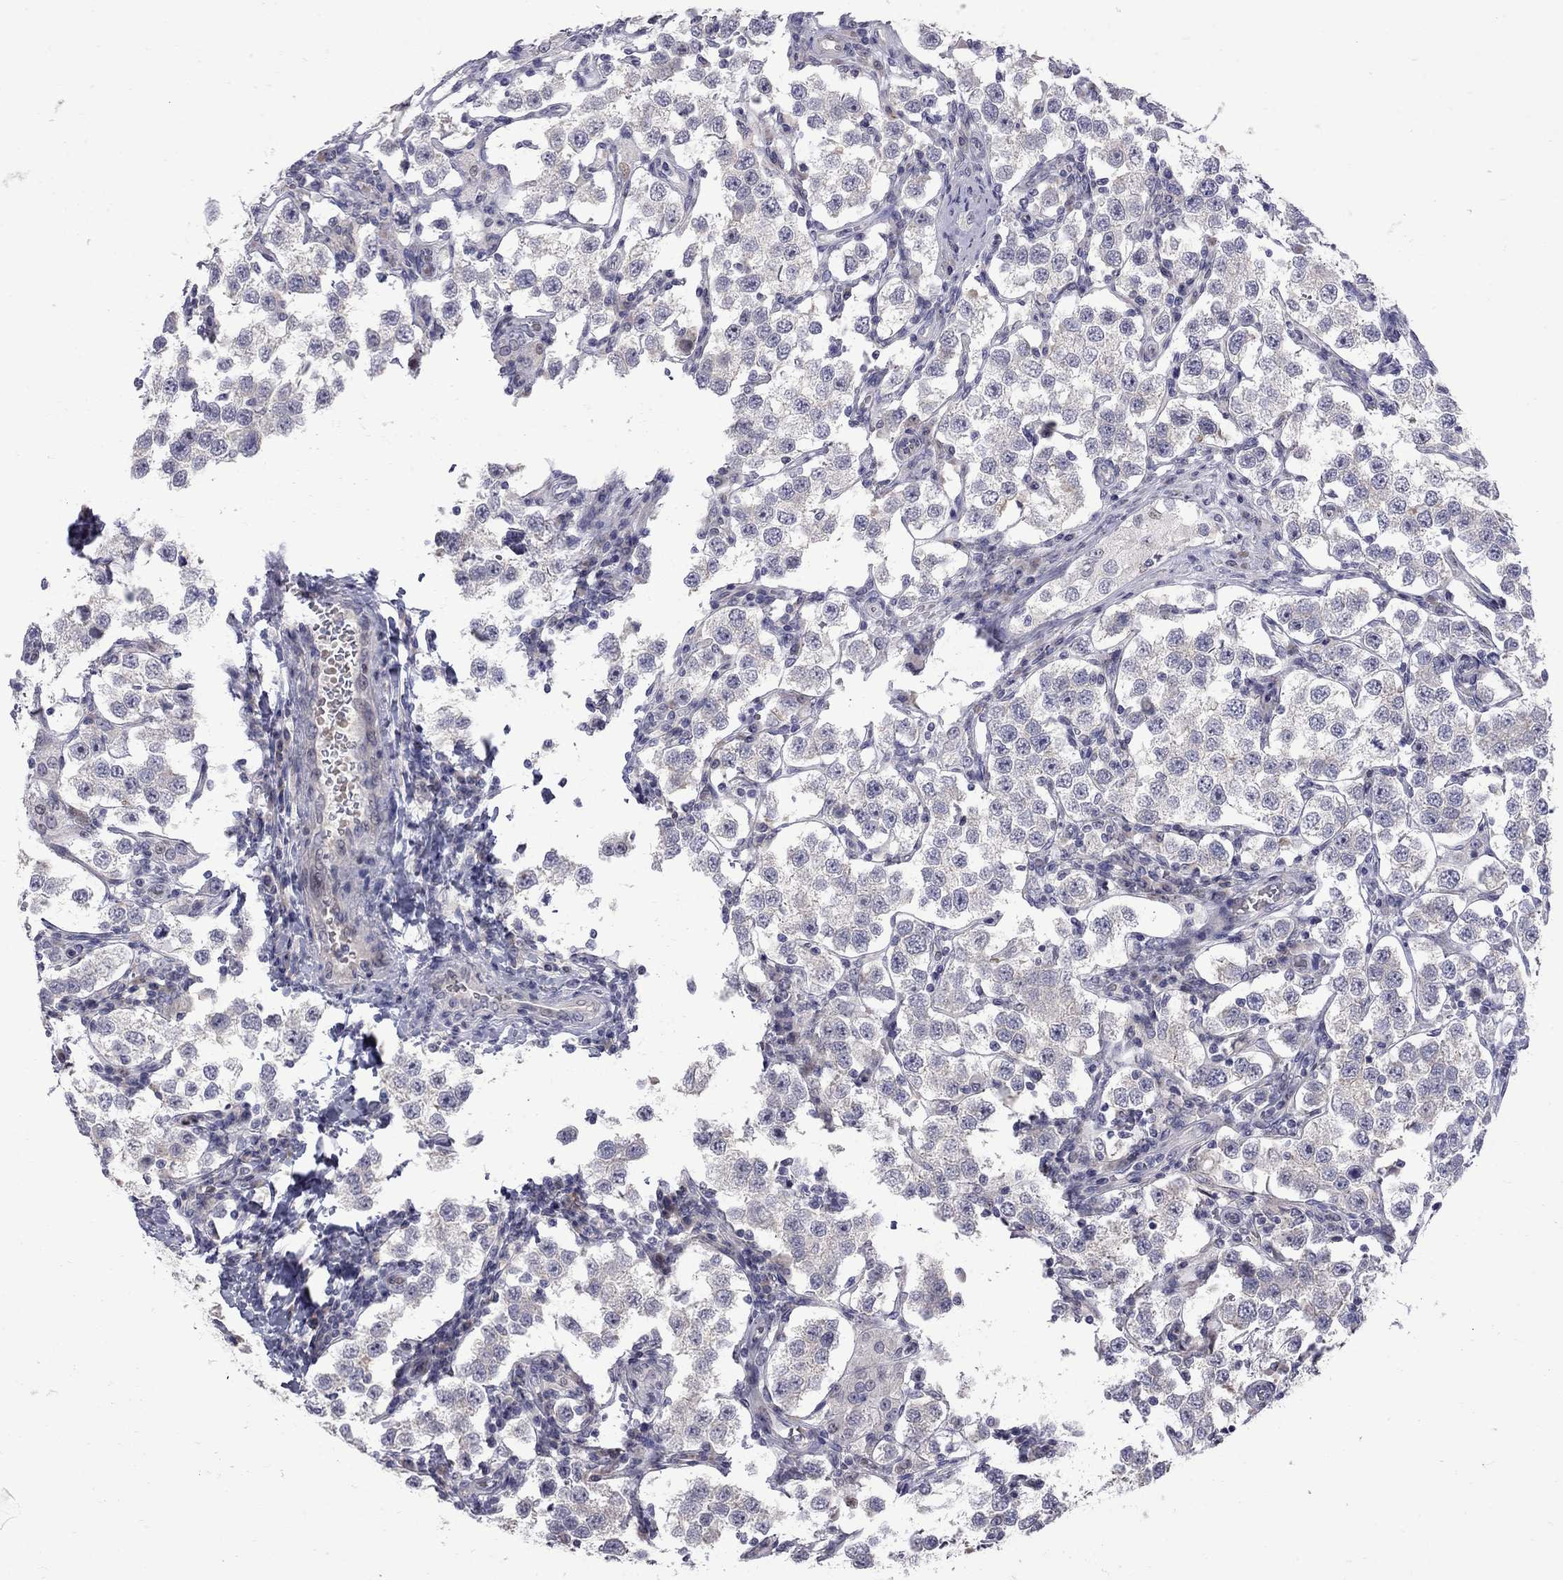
{"staining": {"intensity": "negative", "quantity": "none", "location": "none"}, "tissue": "testis cancer", "cell_type": "Tumor cells", "image_type": "cancer", "snomed": [{"axis": "morphology", "description": "Seminoma, NOS"}, {"axis": "topography", "description": "Testis"}], "caption": "Seminoma (testis) stained for a protein using IHC shows no expression tumor cells.", "gene": "NRARP", "patient": {"sex": "male", "age": 37}}